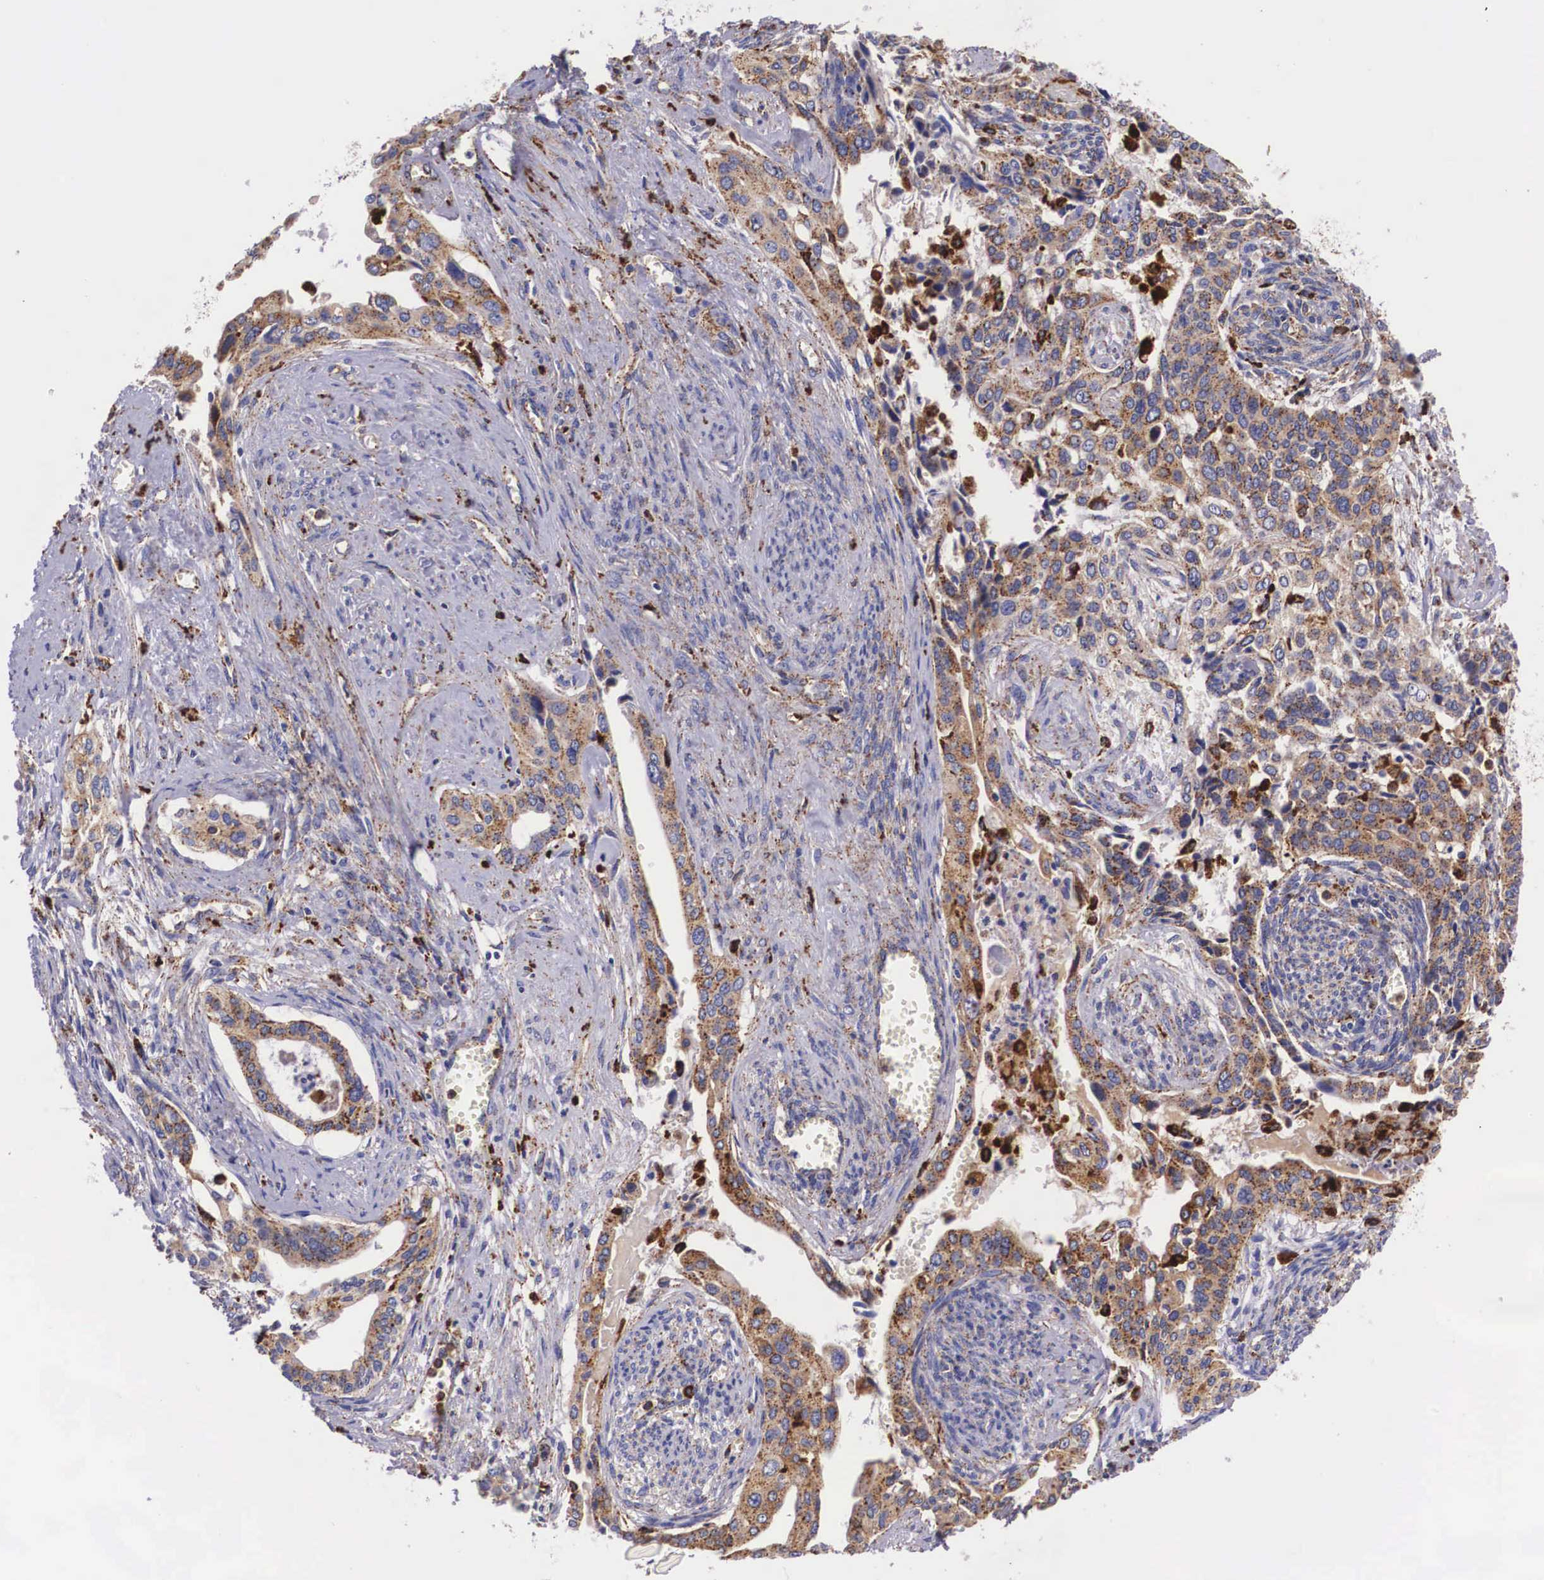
{"staining": {"intensity": "strong", "quantity": ">75%", "location": "cytoplasmic/membranous"}, "tissue": "cervical cancer", "cell_type": "Tumor cells", "image_type": "cancer", "snomed": [{"axis": "morphology", "description": "Squamous cell carcinoma, NOS"}, {"axis": "topography", "description": "Cervix"}], "caption": "DAB immunohistochemical staining of human cervical squamous cell carcinoma shows strong cytoplasmic/membranous protein staining in approximately >75% of tumor cells.", "gene": "NAGA", "patient": {"sex": "female", "age": 34}}